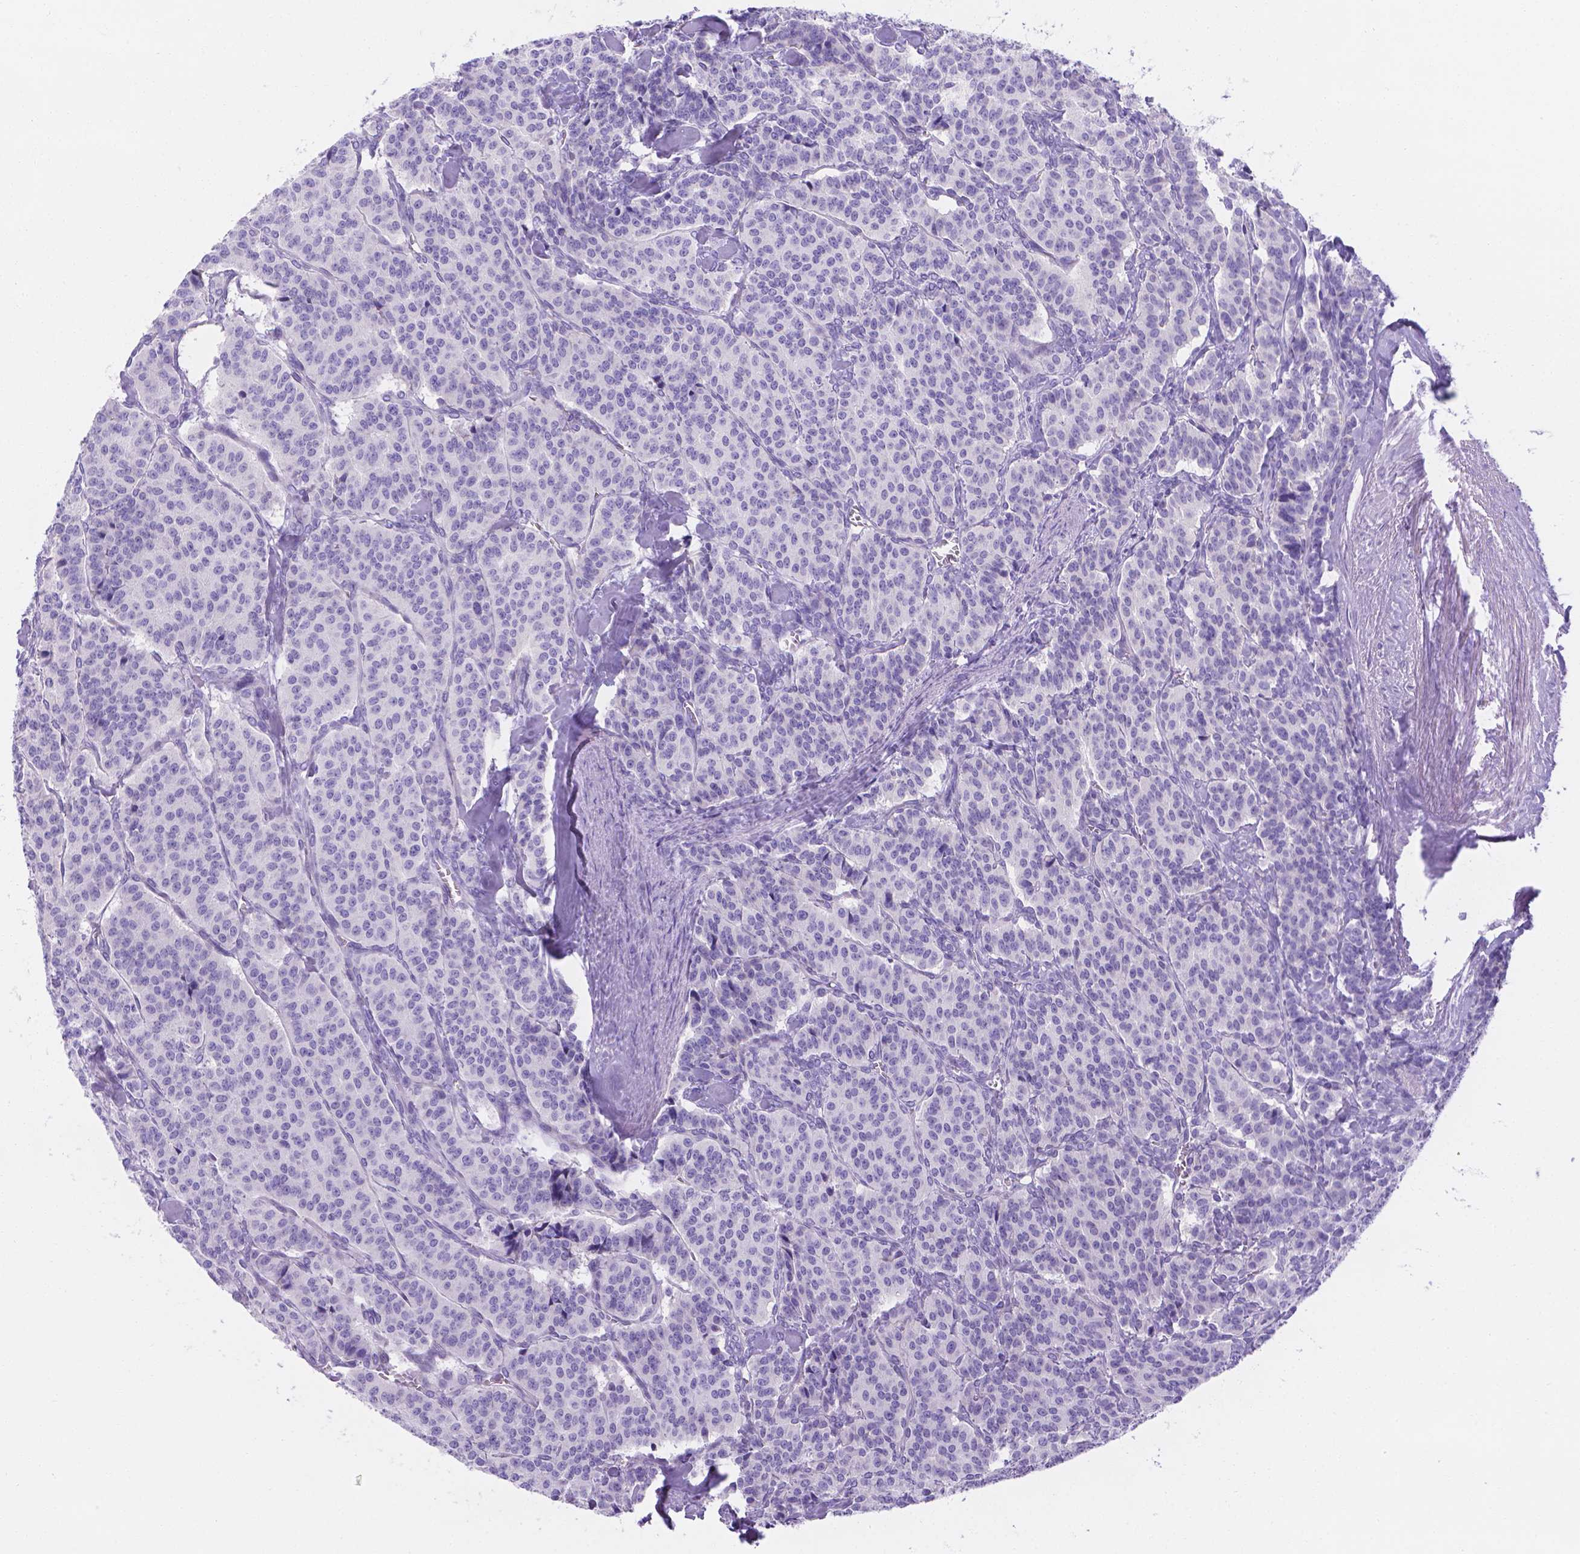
{"staining": {"intensity": "negative", "quantity": "none", "location": "none"}, "tissue": "carcinoid", "cell_type": "Tumor cells", "image_type": "cancer", "snomed": [{"axis": "morphology", "description": "Normal tissue, NOS"}, {"axis": "morphology", "description": "Carcinoid, malignant, NOS"}, {"axis": "topography", "description": "Lung"}], "caption": "The histopathology image exhibits no staining of tumor cells in carcinoid.", "gene": "MLN", "patient": {"sex": "female", "age": 46}}